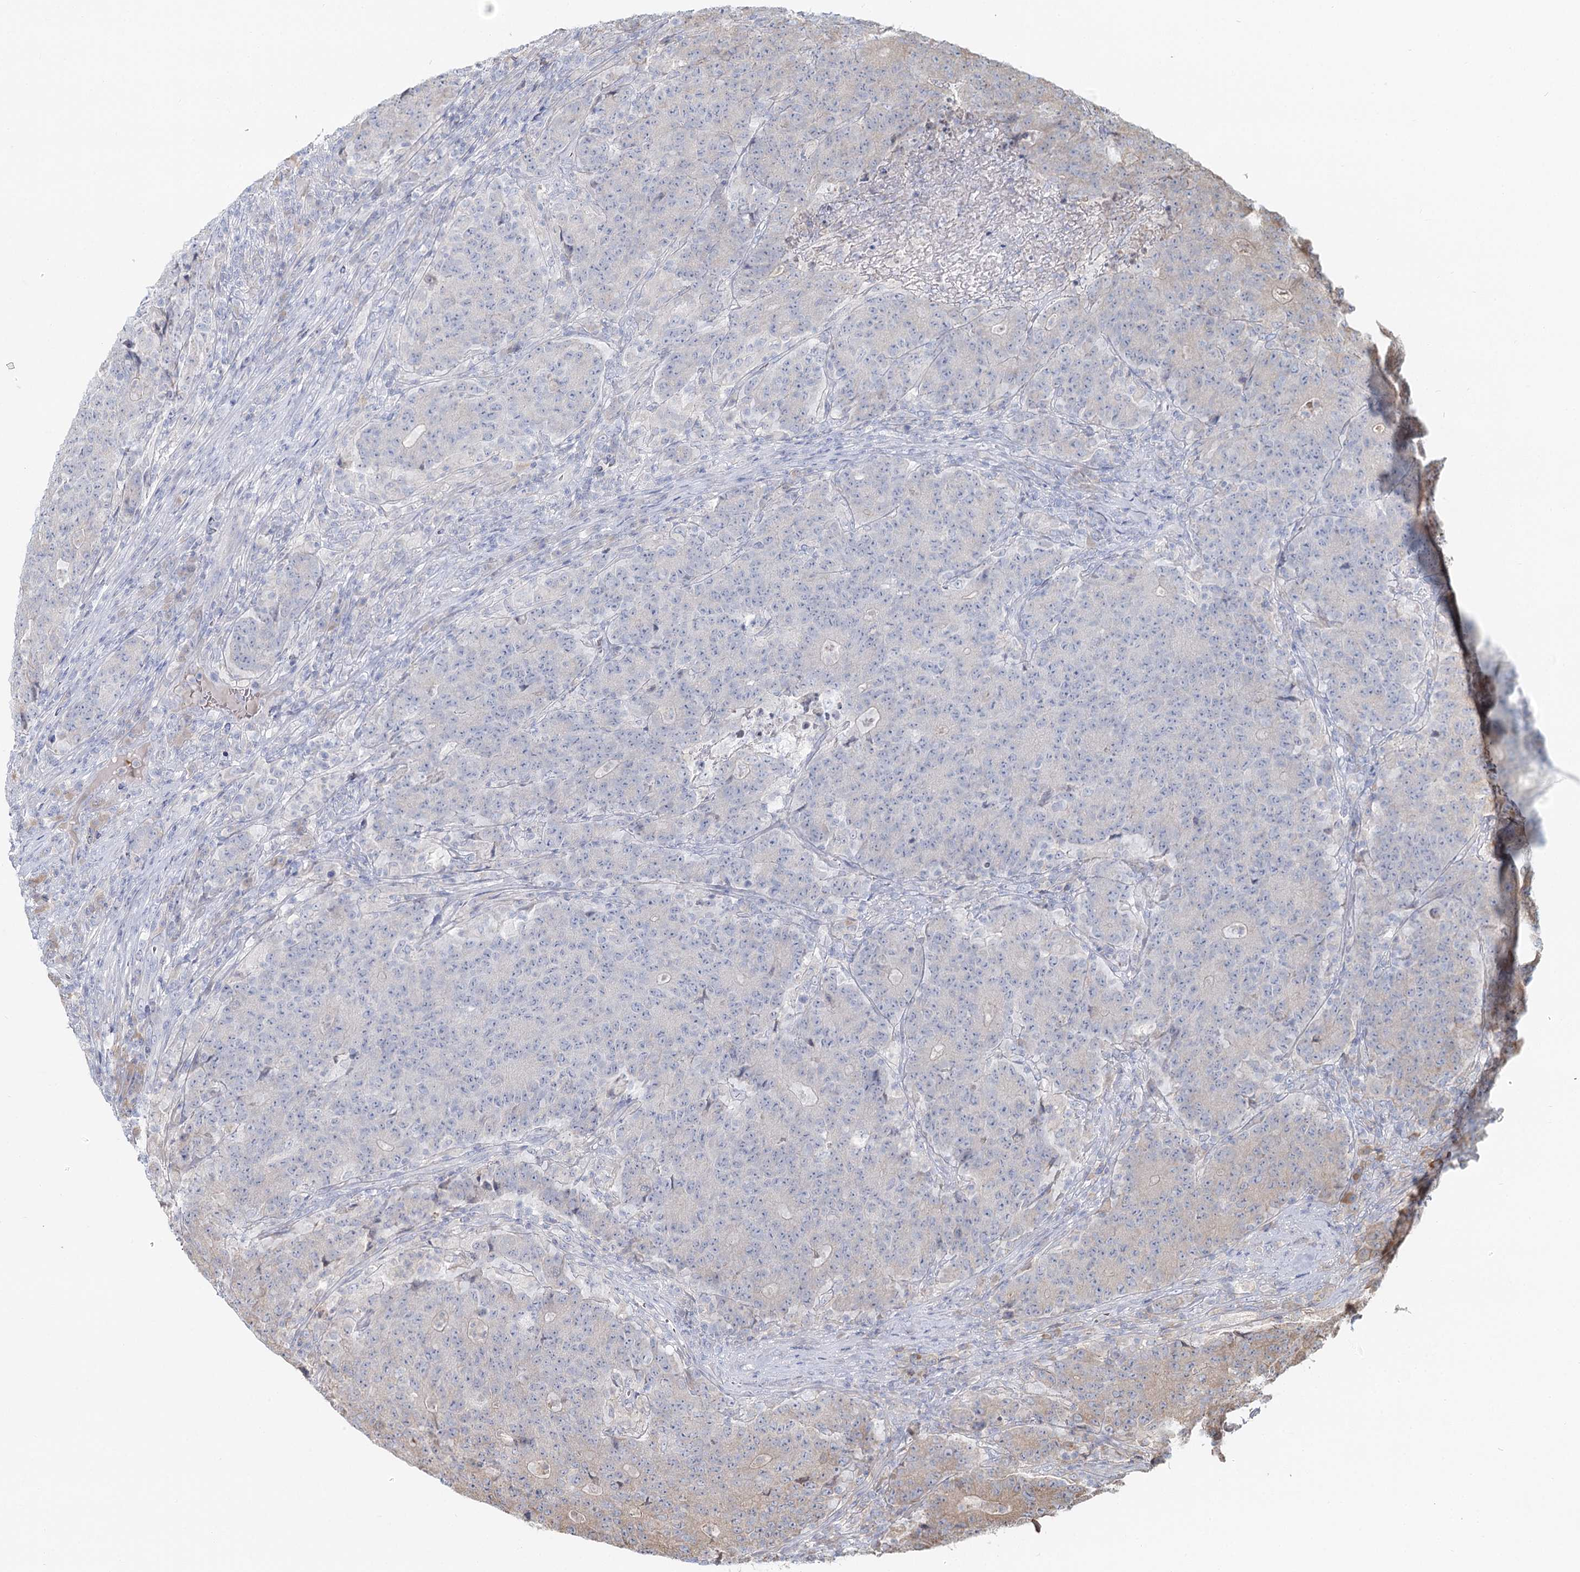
{"staining": {"intensity": "negative", "quantity": "none", "location": "none"}, "tissue": "colorectal cancer", "cell_type": "Tumor cells", "image_type": "cancer", "snomed": [{"axis": "morphology", "description": "Adenocarcinoma, NOS"}, {"axis": "topography", "description": "Colon"}], "caption": "High power microscopy photomicrograph of an IHC image of colorectal adenocarcinoma, revealing no significant expression in tumor cells. (Stains: DAB IHC with hematoxylin counter stain, Microscopy: brightfield microscopy at high magnification).", "gene": "ANKRD16", "patient": {"sex": "female", "age": 75}}